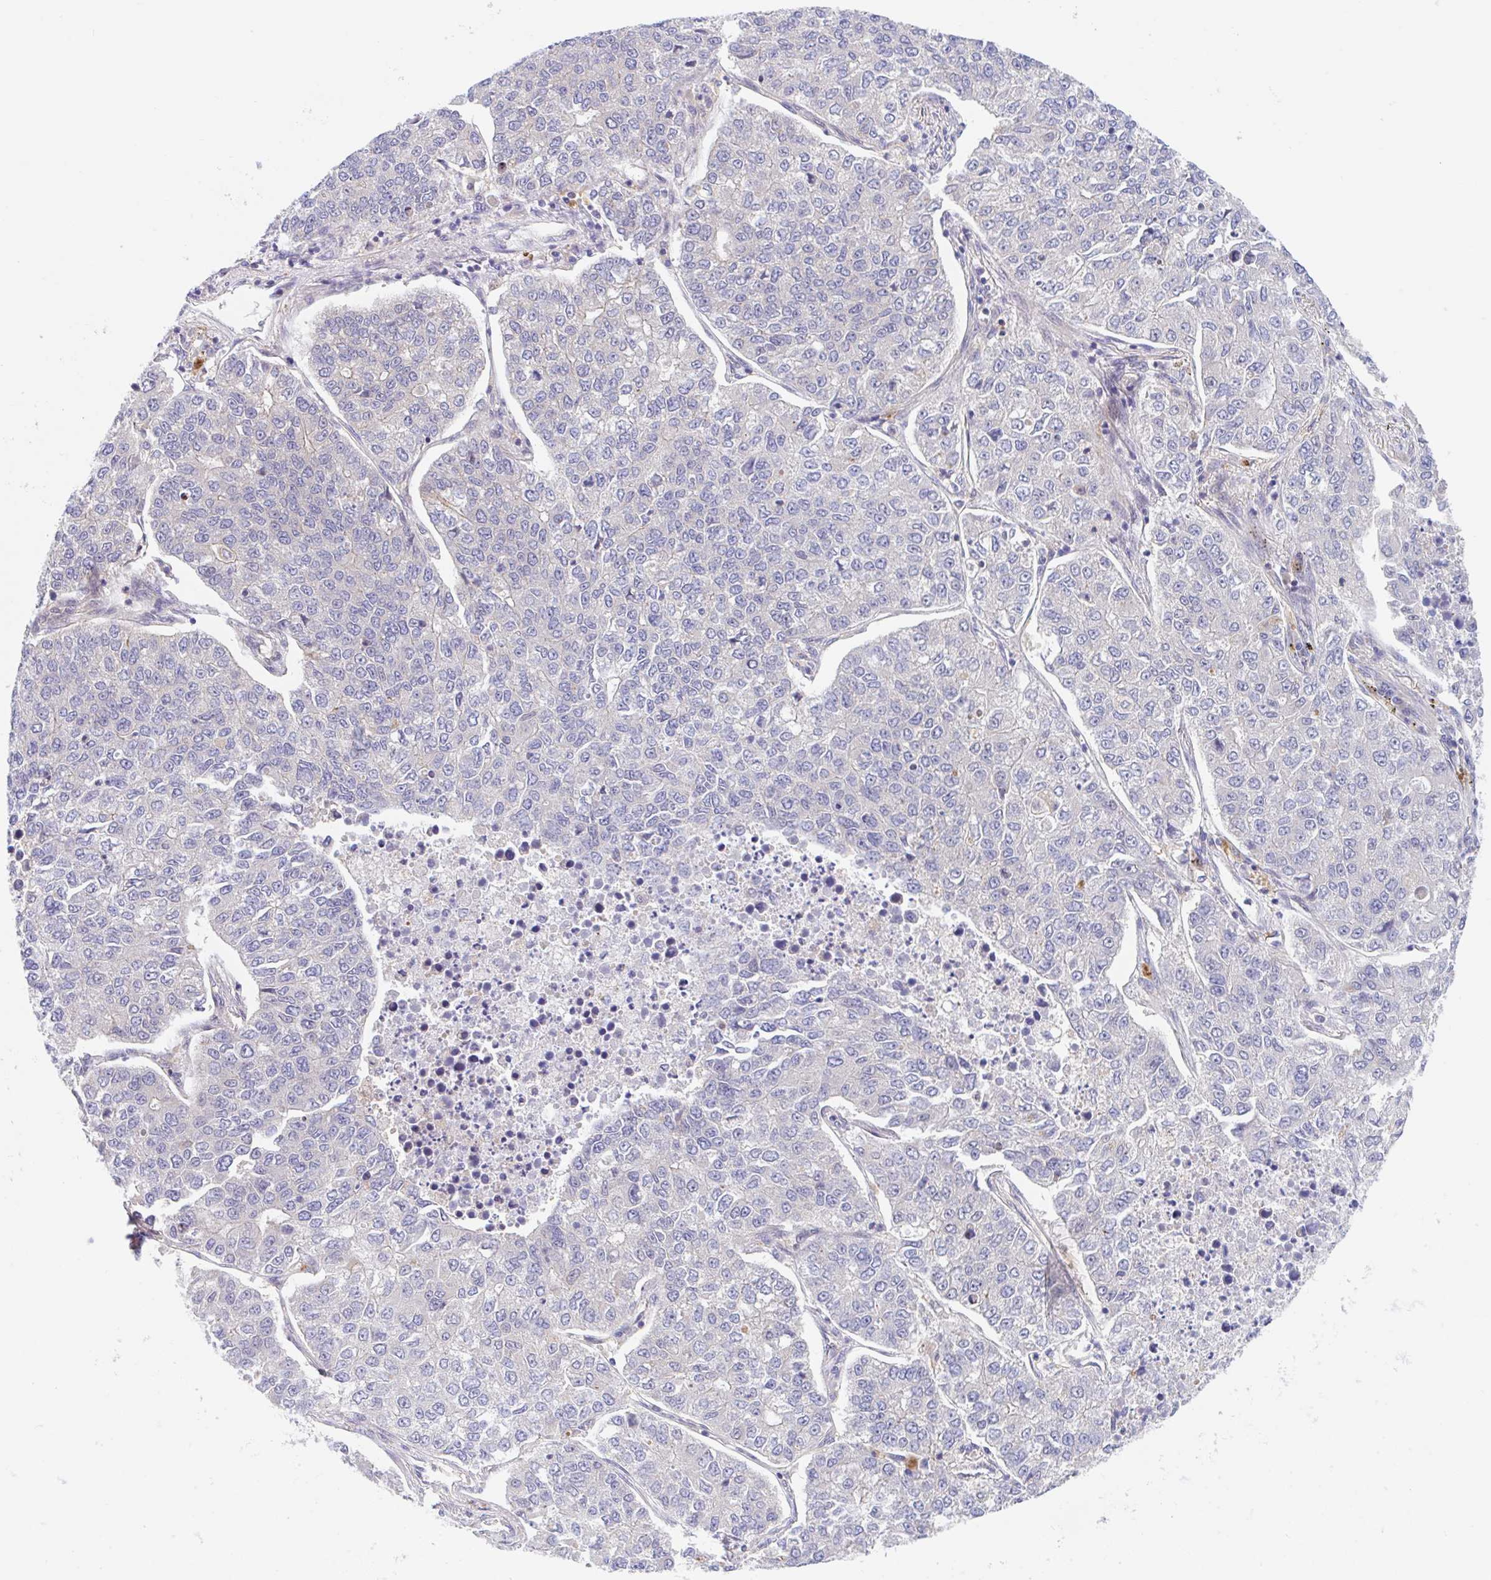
{"staining": {"intensity": "negative", "quantity": "none", "location": "none"}, "tissue": "lung cancer", "cell_type": "Tumor cells", "image_type": "cancer", "snomed": [{"axis": "morphology", "description": "Adenocarcinoma, NOS"}, {"axis": "topography", "description": "Lung"}], "caption": "Tumor cells are negative for protein expression in human lung cancer (adenocarcinoma). The staining was performed using DAB to visualize the protein expression in brown, while the nuclei were stained in blue with hematoxylin (Magnification: 20x).", "gene": "TMEM86A", "patient": {"sex": "male", "age": 49}}